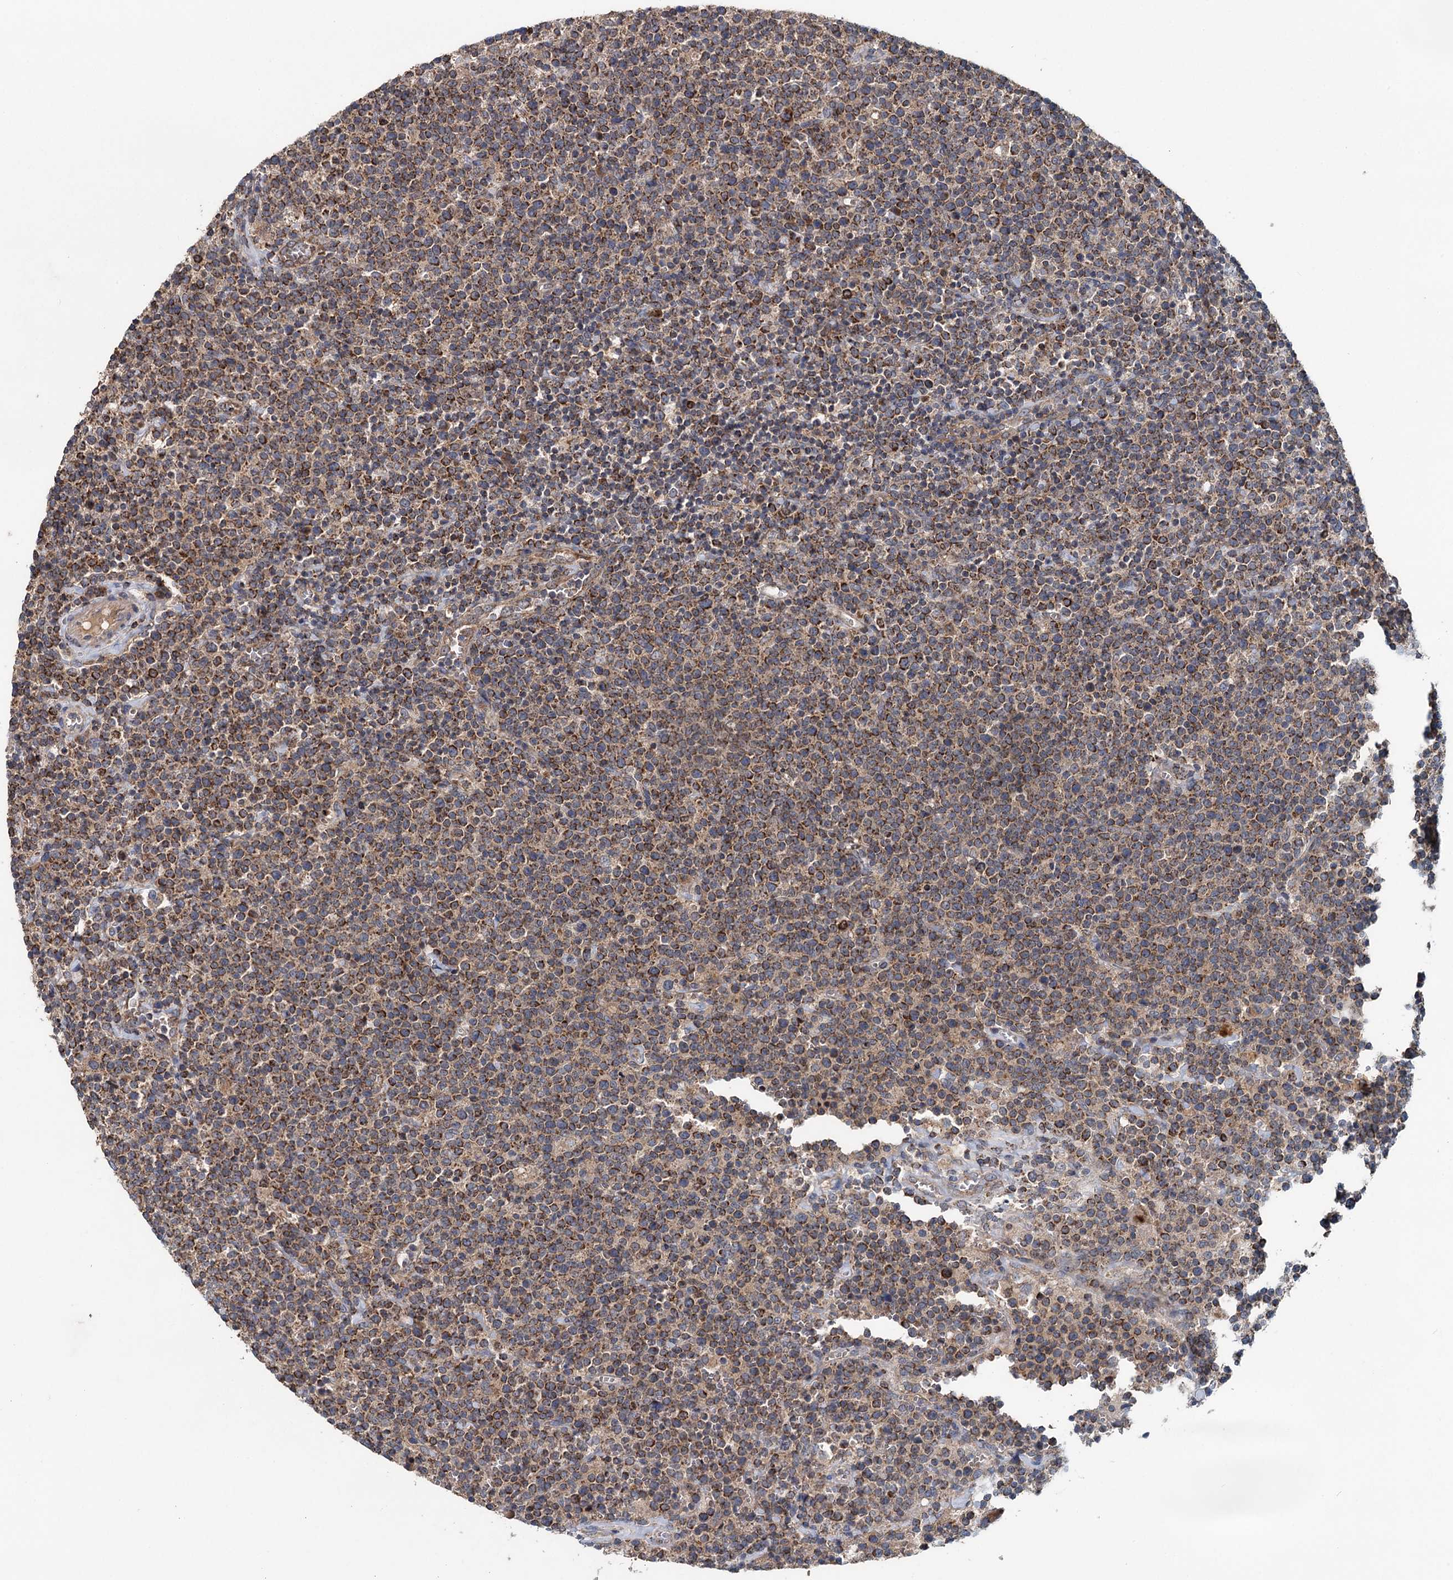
{"staining": {"intensity": "moderate", "quantity": ">75%", "location": "cytoplasmic/membranous"}, "tissue": "lymphoma", "cell_type": "Tumor cells", "image_type": "cancer", "snomed": [{"axis": "morphology", "description": "Malignant lymphoma, non-Hodgkin's type, High grade"}, {"axis": "topography", "description": "Lymph node"}], "caption": "About >75% of tumor cells in malignant lymphoma, non-Hodgkin's type (high-grade) reveal moderate cytoplasmic/membranous protein expression as visualized by brown immunohistochemical staining.", "gene": "OTUB1", "patient": {"sex": "male", "age": 61}}